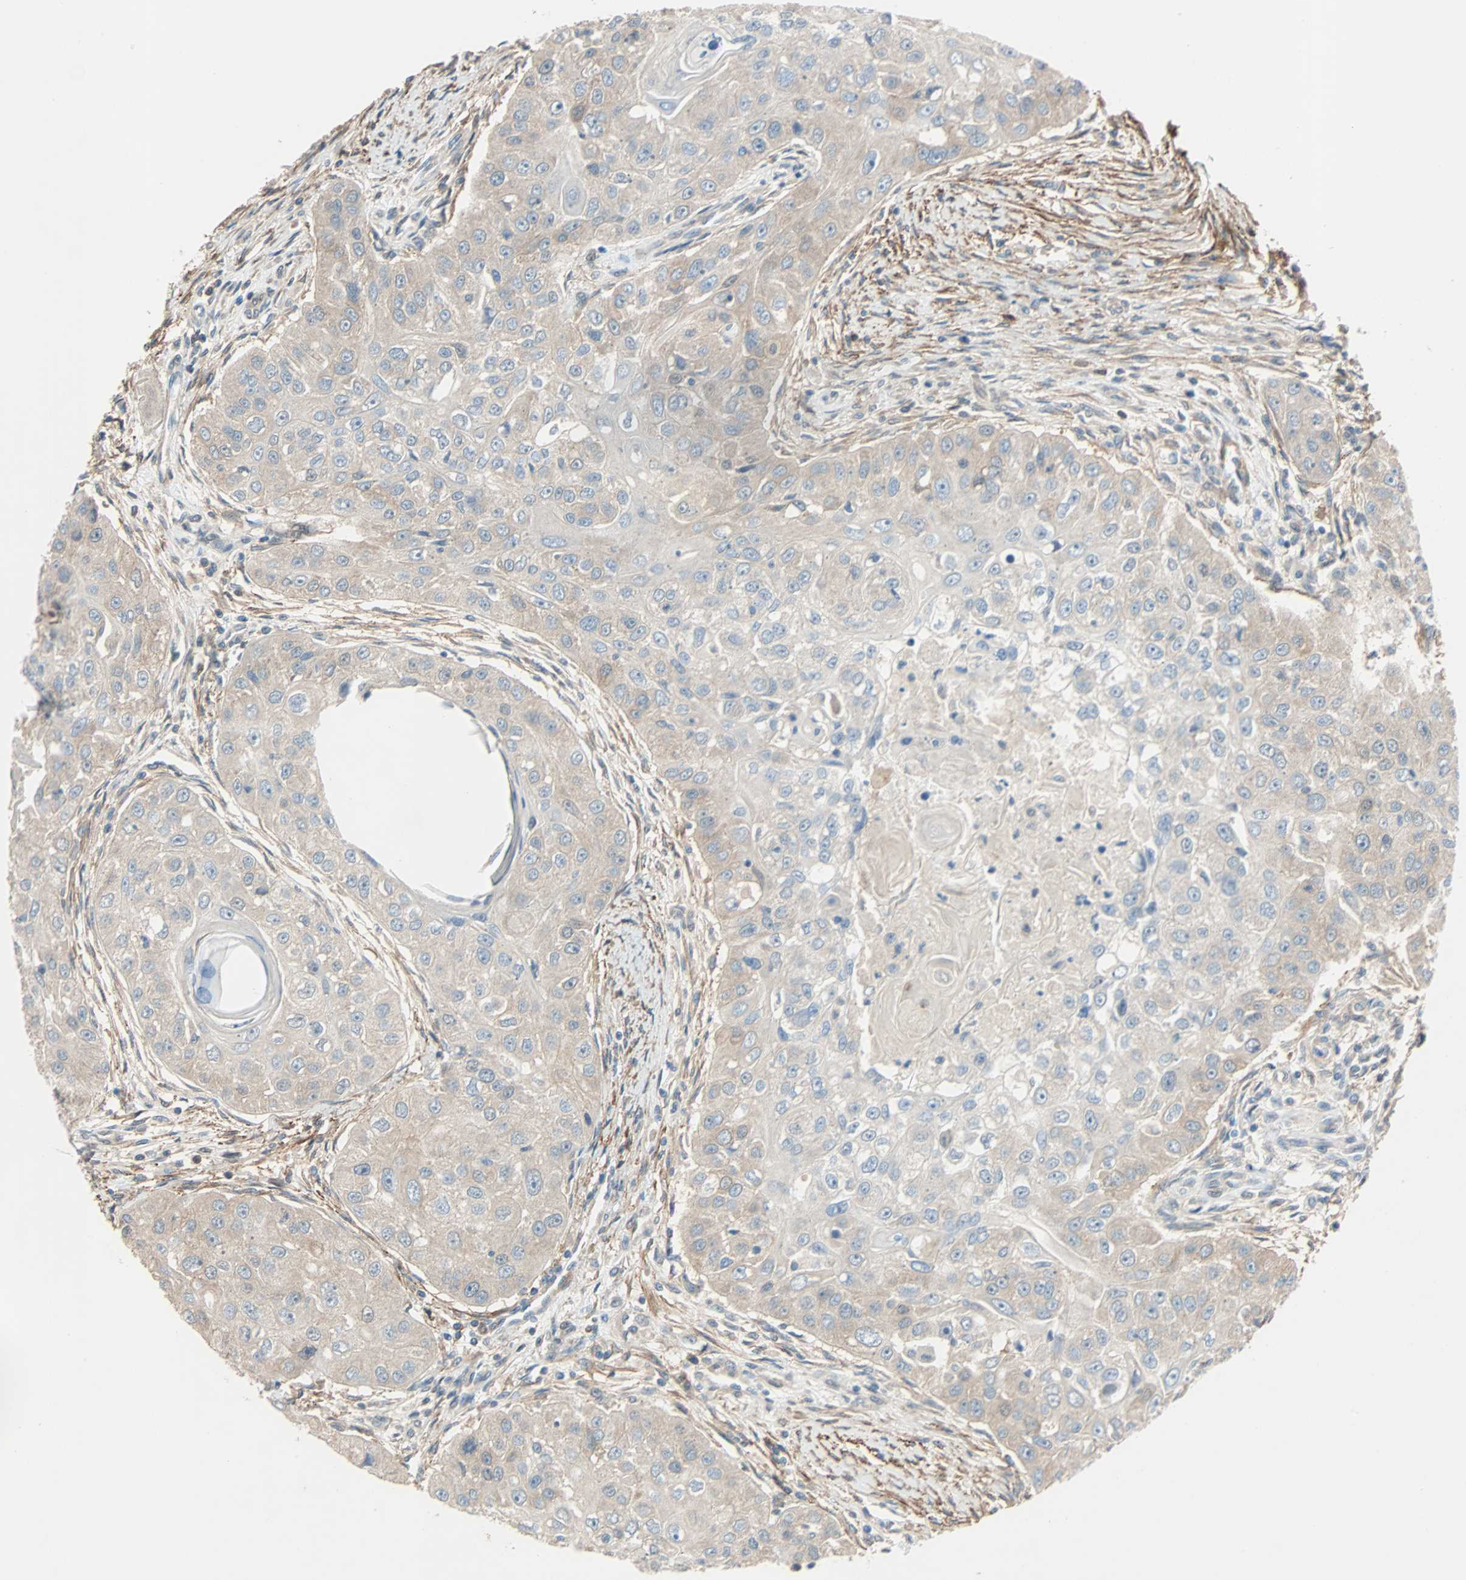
{"staining": {"intensity": "weak", "quantity": ">75%", "location": "cytoplasmic/membranous"}, "tissue": "head and neck cancer", "cell_type": "Tumor cells", "image_type": "cancer", "snomed": [{"axis": "morphology", "description": "Normal tissue, NOS"}, {"axis": "morphology", "description": "Squamous cell carcinoma, NOS"}, {"axis": "topography", "description": "Skeletal muscle"}, {"axis": "topography", "description": "Head-Neck"}], "caption": "Approximately >75% of tumor cells in head and neck squamous cell carcinoma demonstrate weak cytoplasmic/membranous protein positivity as visualized by brown immunohistochemical staining.", "gene": "TNFRSF12A", "patient": {"sex": "male", "age": 51}}